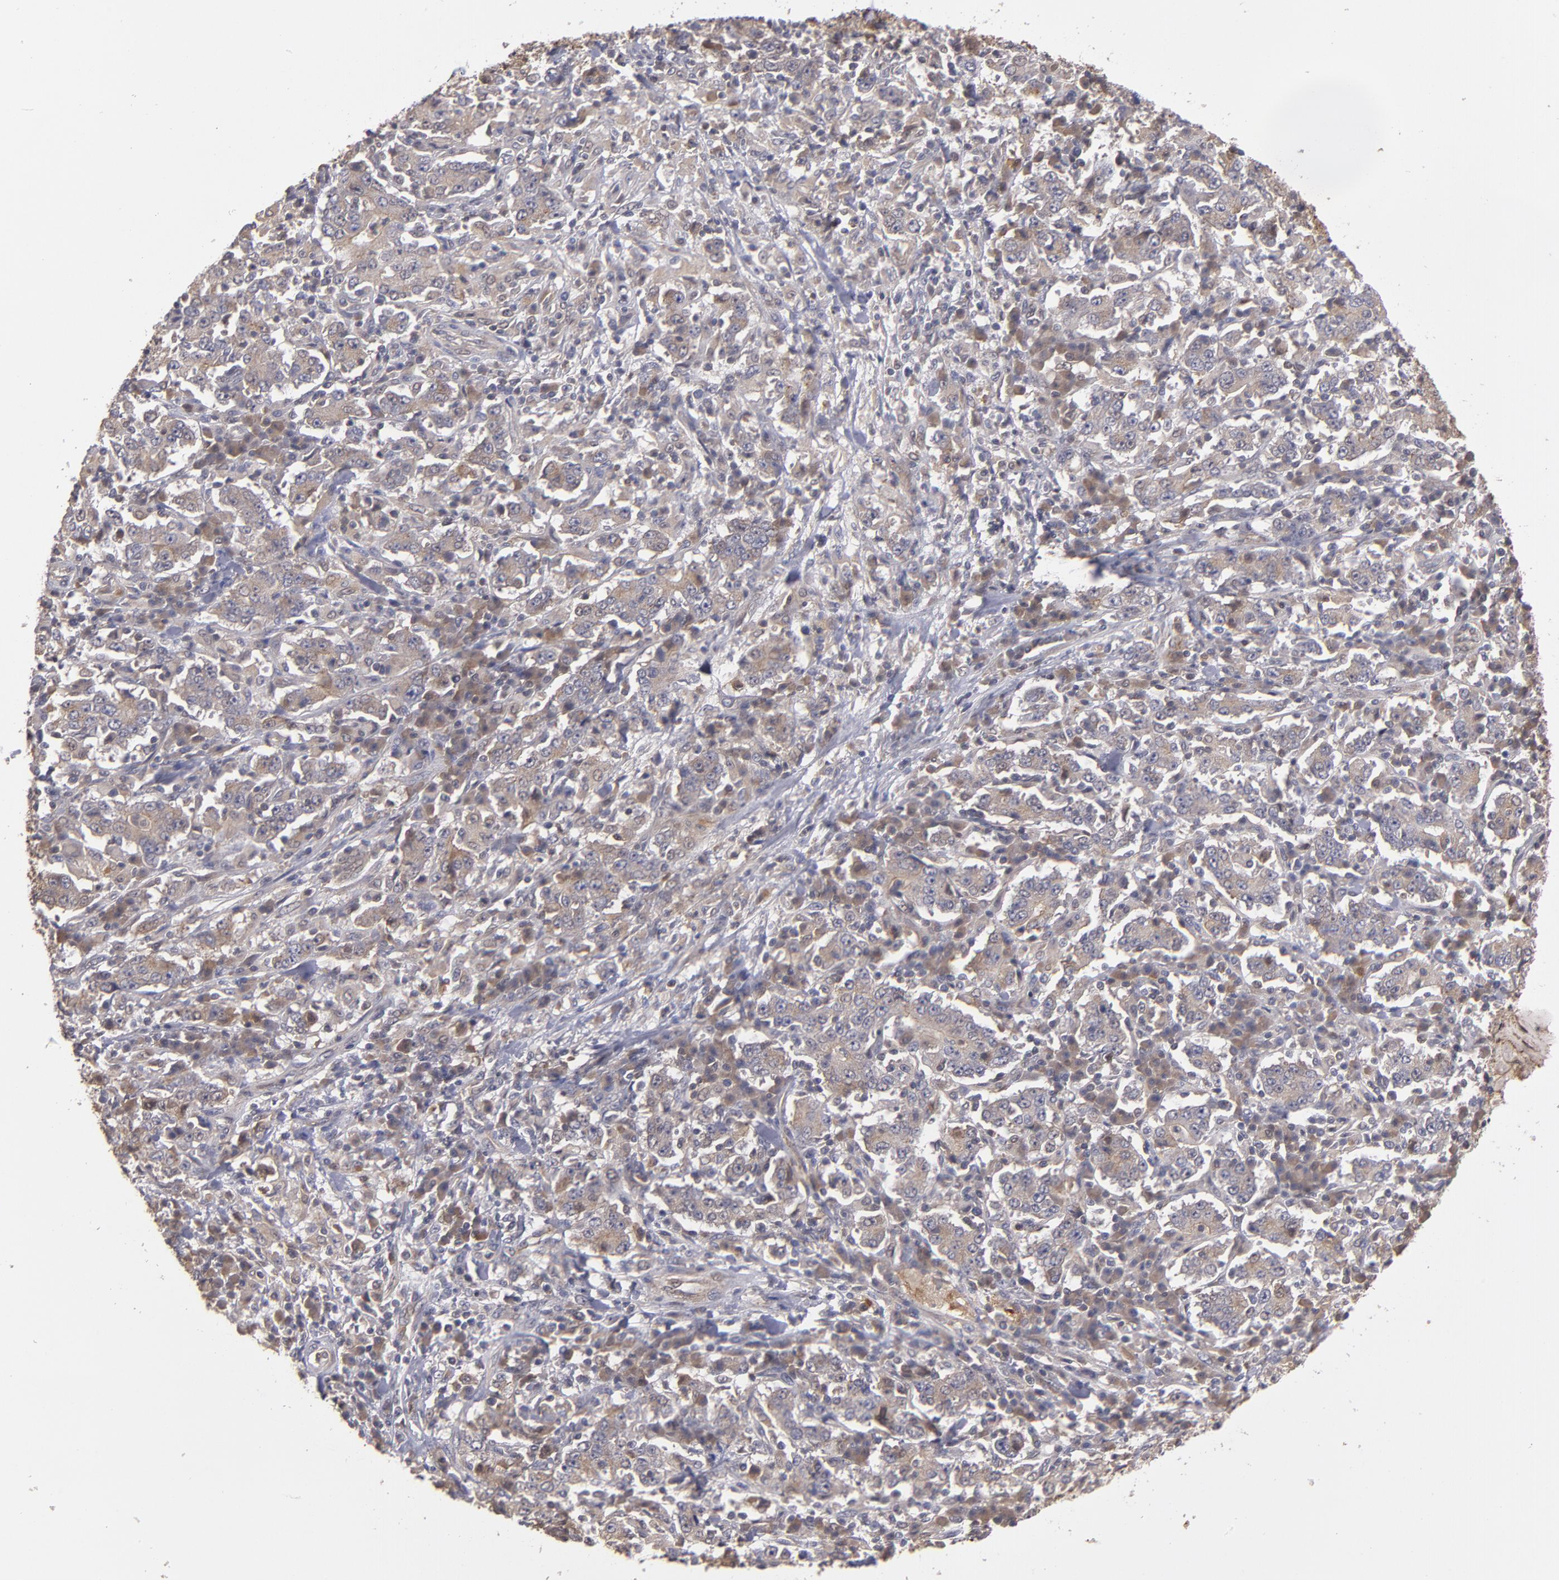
{"staining": {"intensity": "weak", "quantity": ">75%", "location": "cytoplasmic/membranous"}, "tissue": "stomach cancer", "cell_type": "Tumor cells", "image_type": "cancer", "snomed": [{"axis": "morphology", "description": "Normal tissue, NOS"}, {"axis": "morphology", "description": "Adenocarcinoma, NOS"}, {"axis": "topography", "description": "Stomach, upper"}, {"axis": "topography", "description": "Stomach"}], "caption": "This image demonstrates IHC staining of human stomach adenocarcinoma, with low weak cytoplasmic/membranous staining in about >75% of tumor cells.", "gene": "CTSO", "patient": {"sex": "male", "age": 59}}